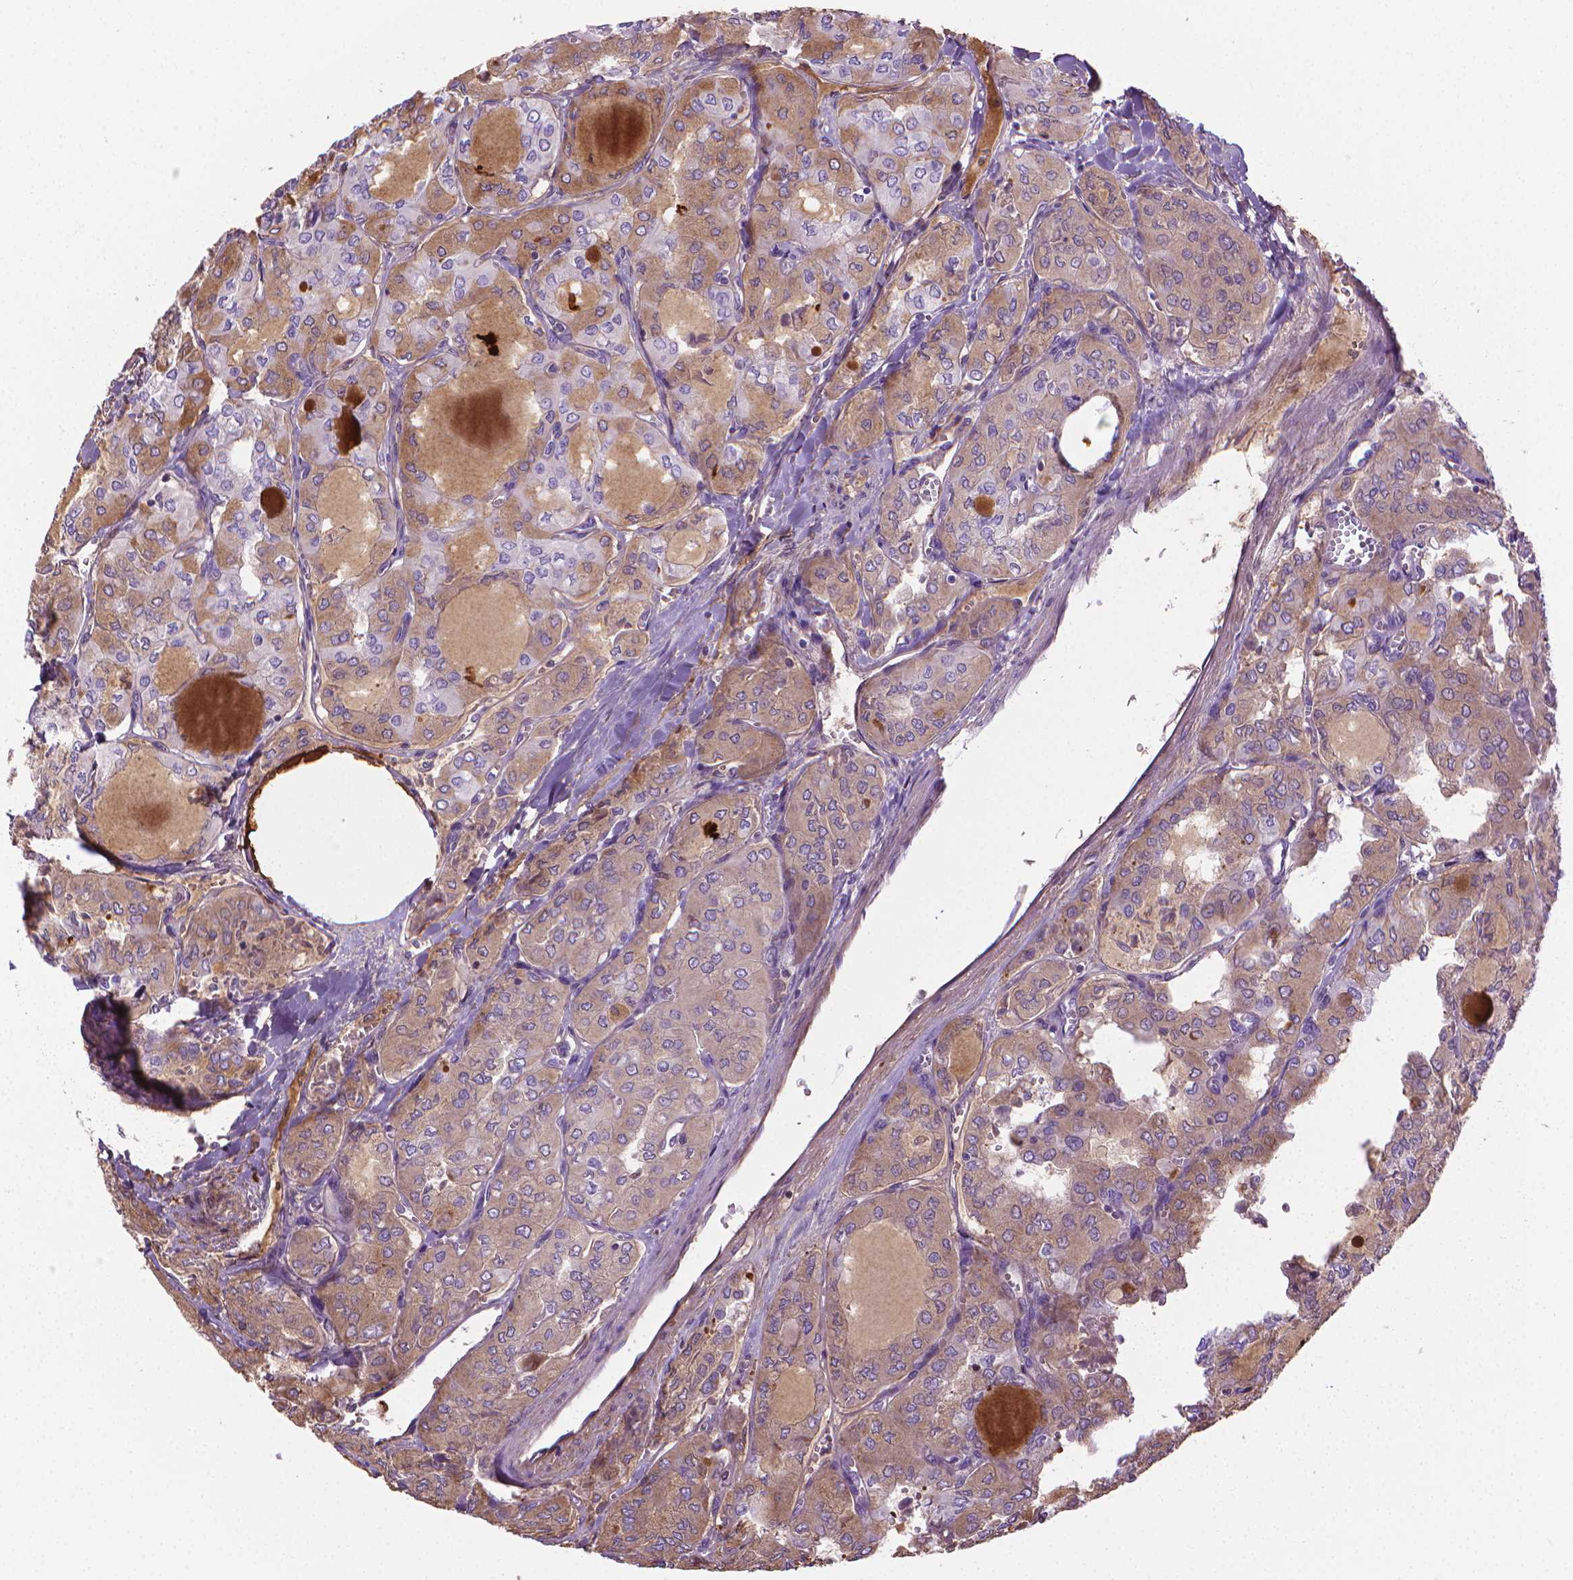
{"staining": {"intensity": "weak", "quantity": "25%-75%", "location": "cytoplasmic/membranous"}, "tissue": "thyroid cancer", "cell_type": "Tumor cells", "image_type": "cancer", "snomed": [{"axis": "morphology", "description": "Papillary adenocarcinoma, NOS"}, {"axis": "topography", "description": "Thyroid gland"}], "caption": "Immunohistochemistry (IHC) image of human thyroid papillary adenocarcinoma stained for a protein (brown), which demonstrates low levels of weak cytoplasmic/membranous expression in approximately 25%-75% of tumor cells.", "gene": "SLC51B", "patient": {"sex": "male", "age": 20}}